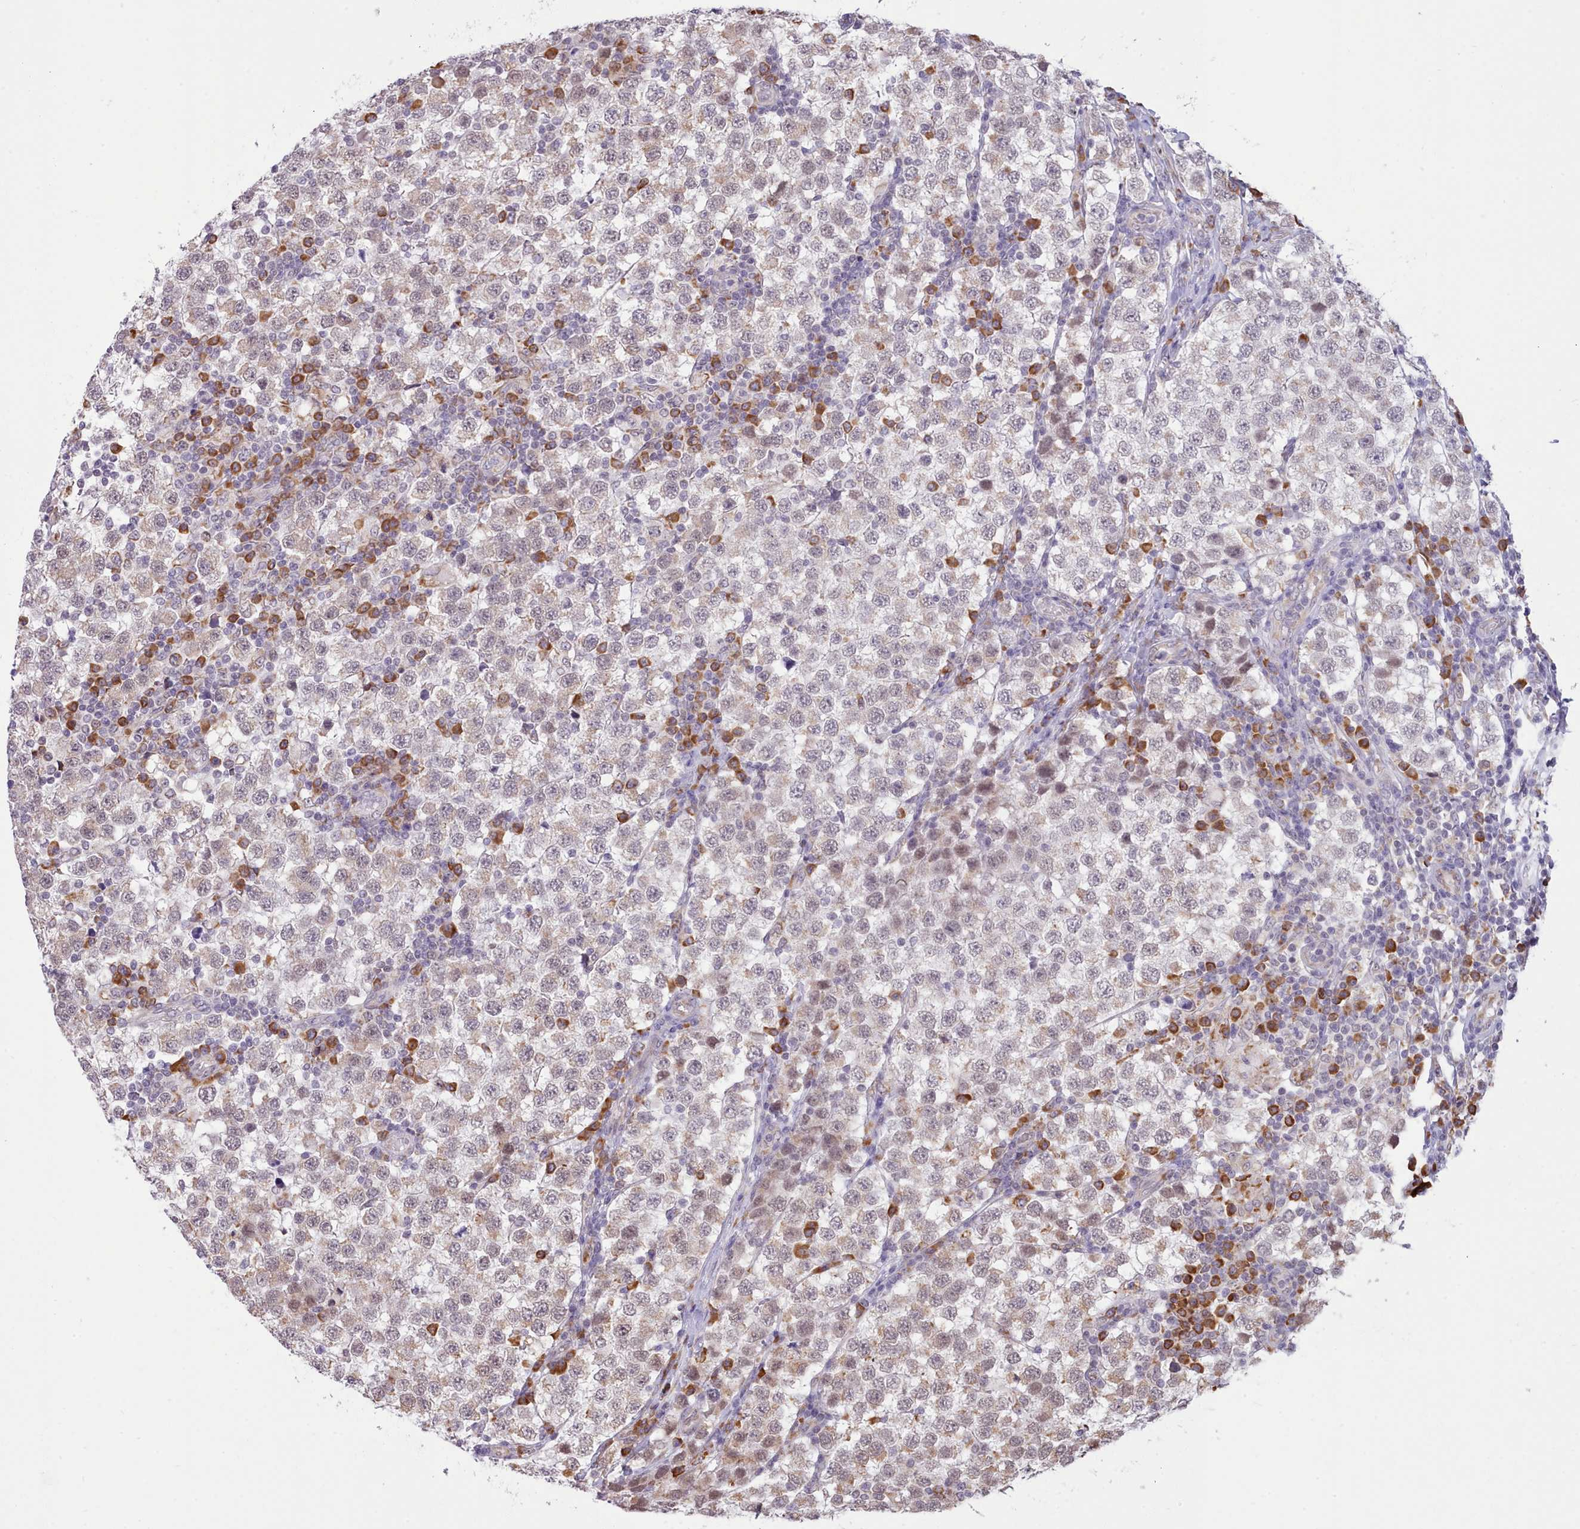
{"staining": {"intensity": "weak", "quantity": "25%-75%", "location": "cytoplasmic/membranous"}, "tissue": "testis cancer", "cell_type": "Tumor cells", "image_type": "cancer", "snomed": [{"axis": "morphology", "description": "Seminoma, NOS"}, {"axis": "topography", "description": "Testis"}], "caption": "Protein staining exhibits weak cytoplasmic/membranous staining in about 25%-75% of tumor cells in testis seminoma. The protein is stained brown, and the nuclei are stained in blue (DAB (3,3'-diaminobenzidine) IHC with brightfield microscopy, high magnification).", "gene": "SEC61B", "patient": {"sex": "male", "age": 34}}